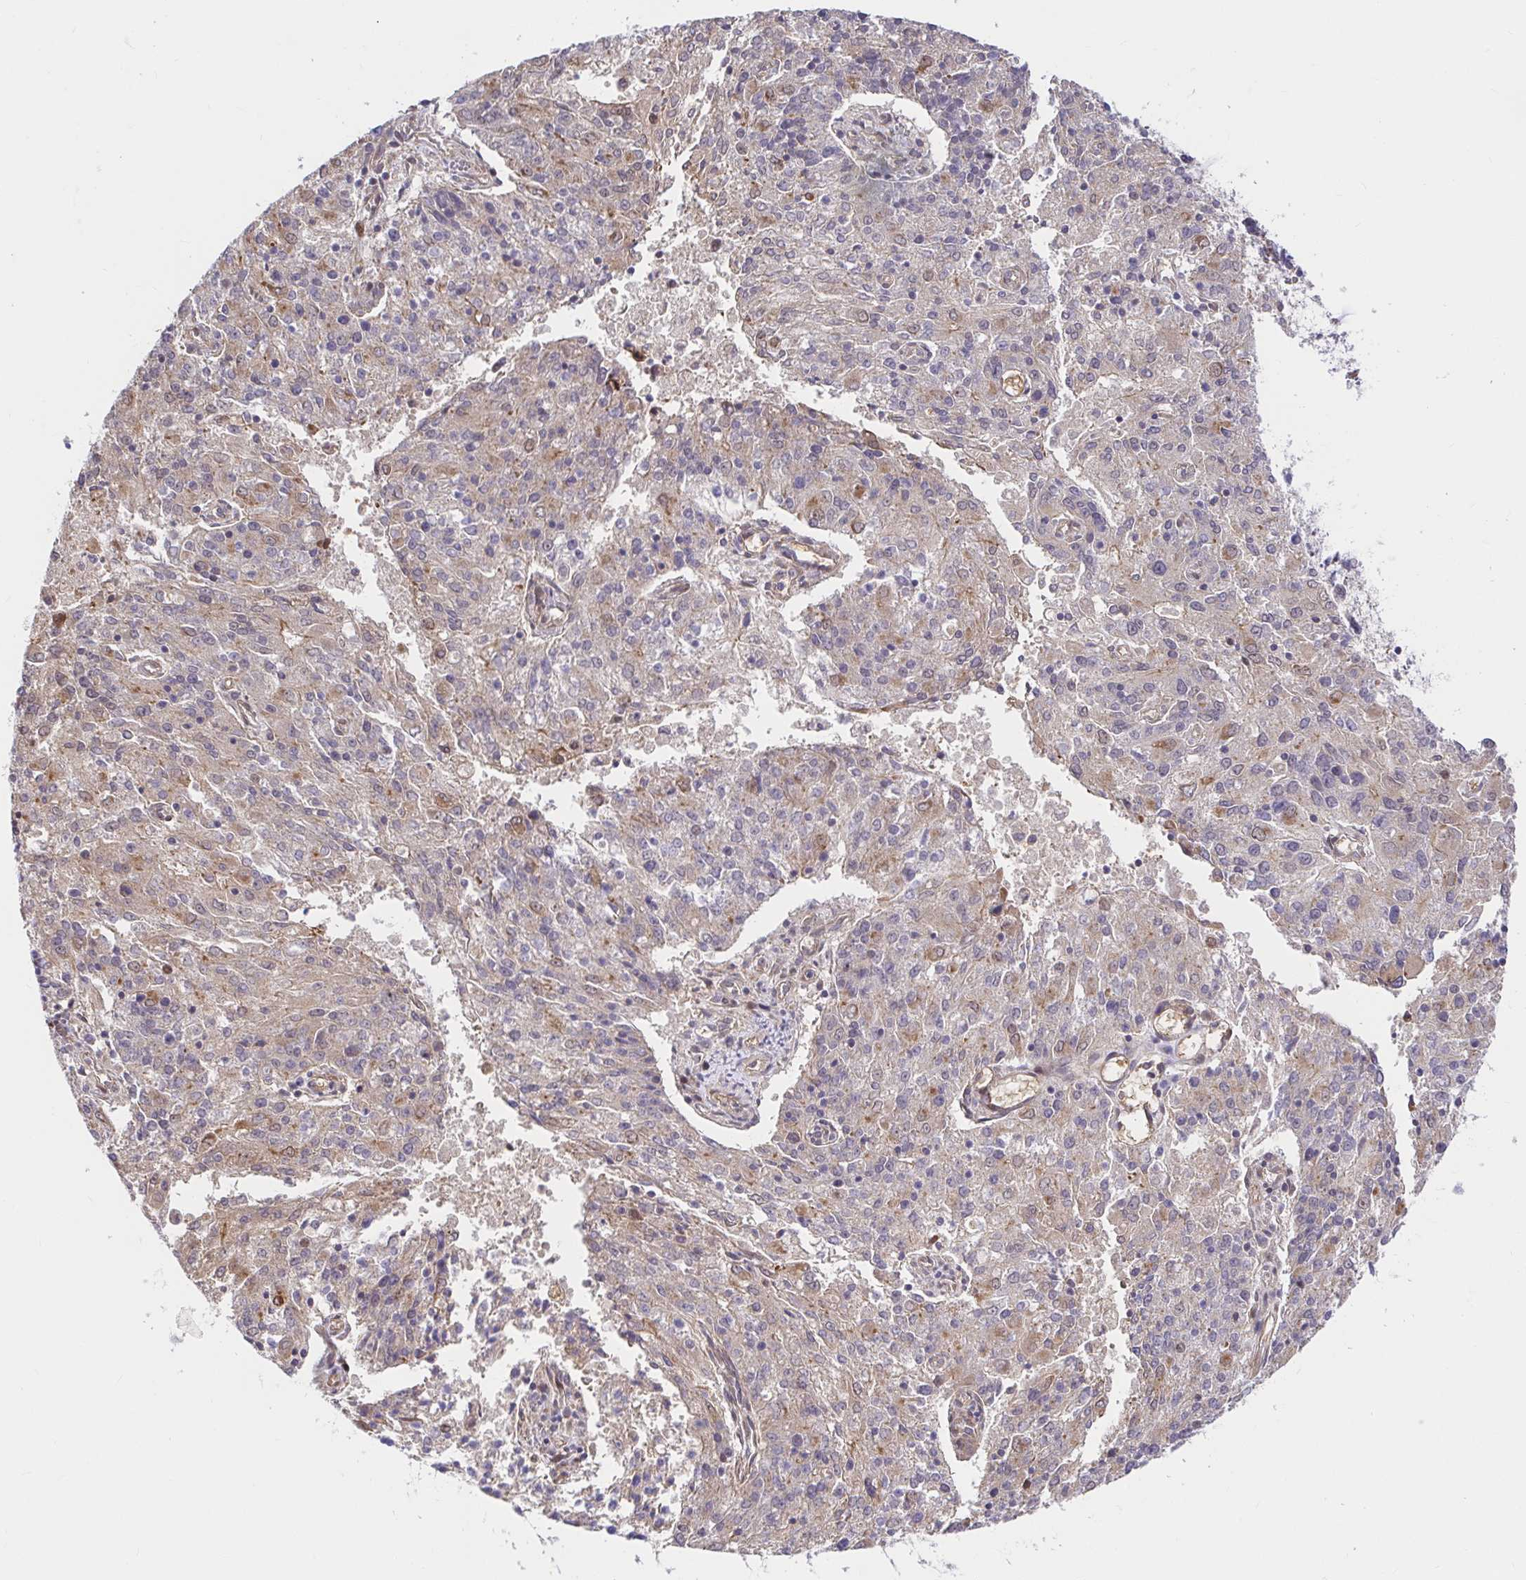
{"staining": {"intensity": "weak", "quantity": "<25%", "location": "cytoplasmic/membranous"}, "tissue": "endometrial cancer", "cell_type": "Tumor cells", "image_type": "cancer", "snomed": [{"axis": "morphology", "description": "Adenocarcinoma, NOS"}, {"axis": "topography", "description": "Endometrium"}], "caption": "An immunohistochemistry (IHC) image of endometrial cancer is shown. There is no staining in tumor cells of endometrial cancer.", "gene": "TRIM55", "patient": {"sex": "female", "age": 82}}